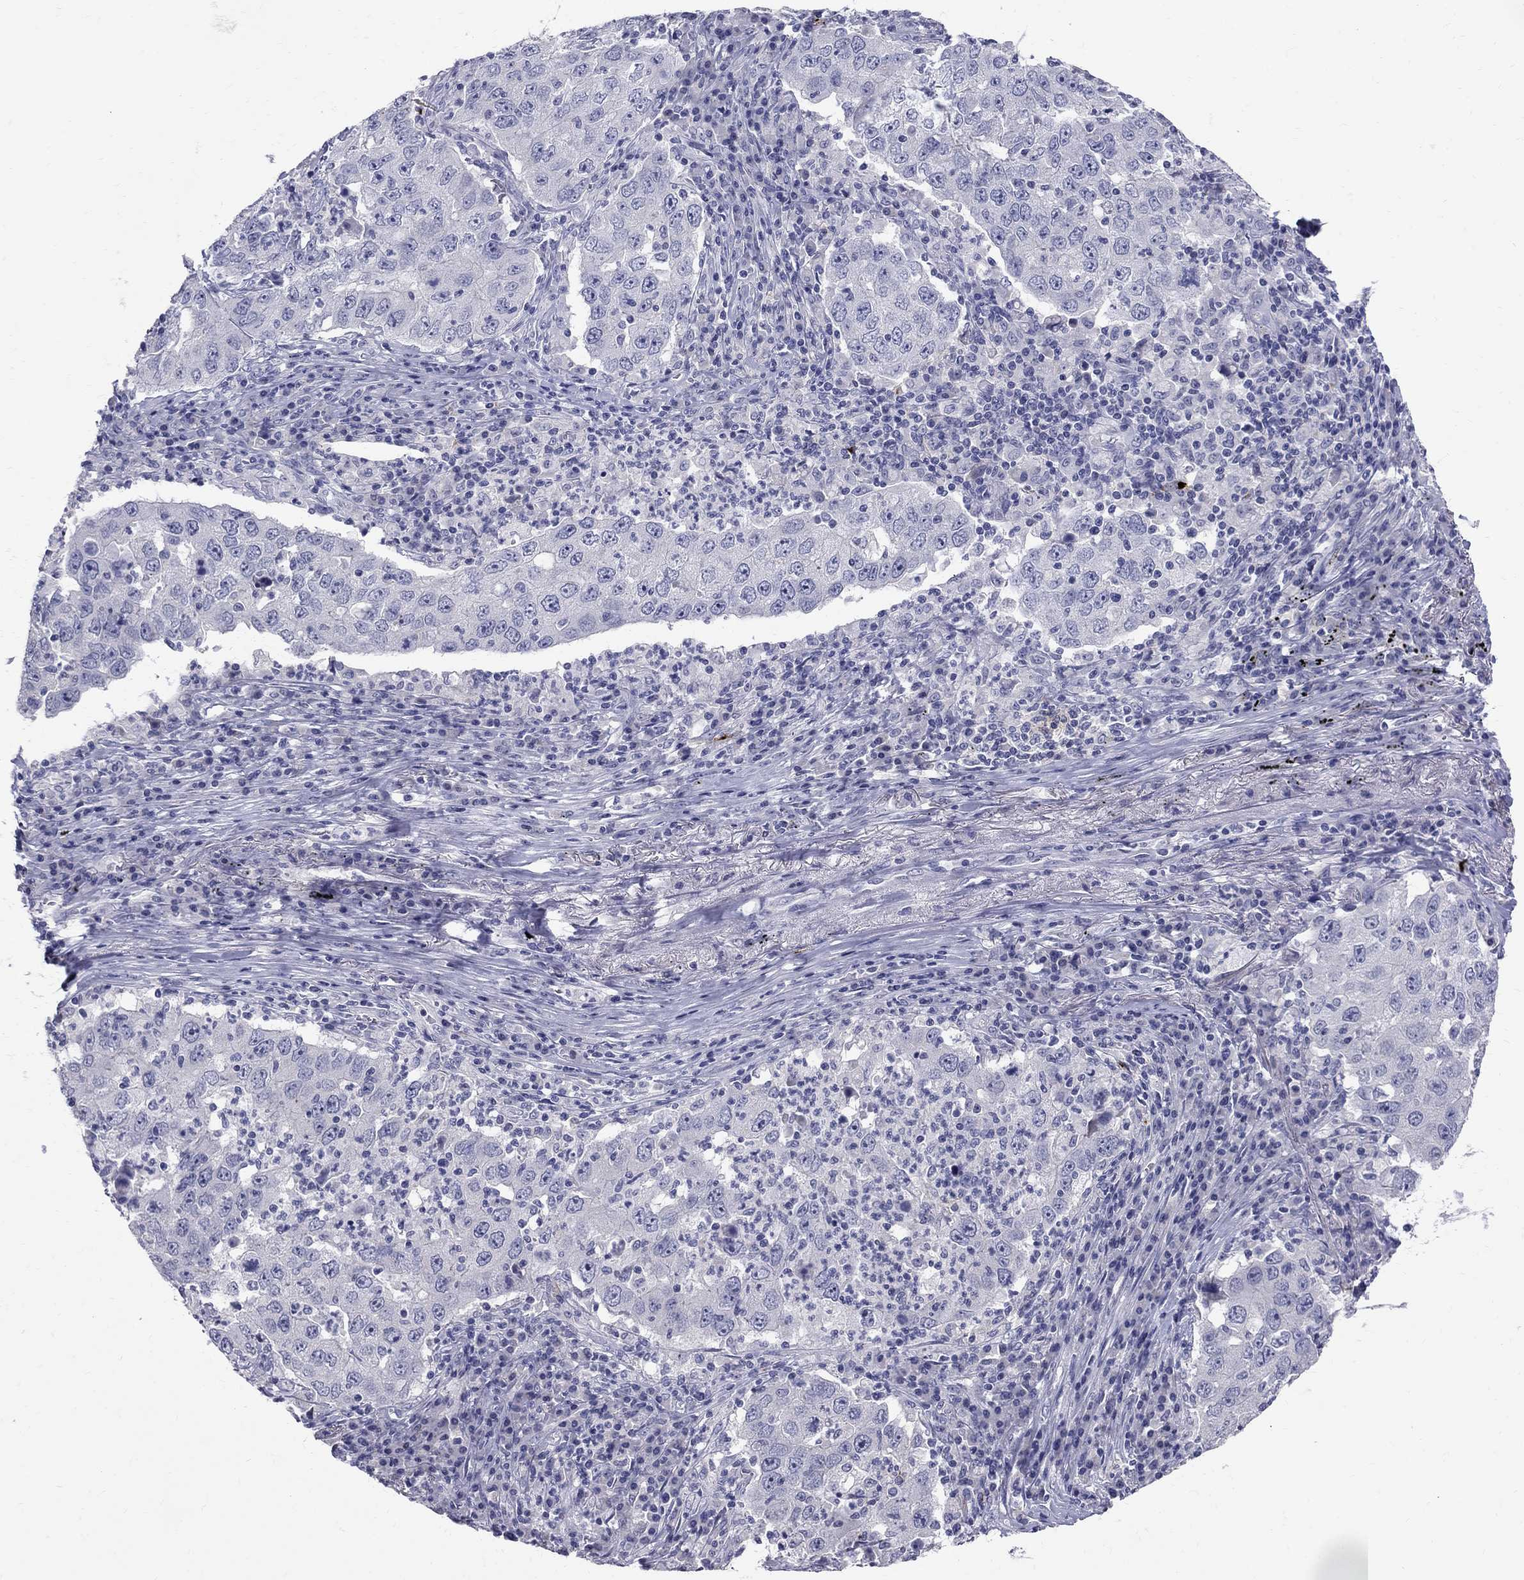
{"staining": {"intensity": "negative", "quantity": "none", "location": "none"}, "tissue": "lung cancer", "cell_type": "Tumor cells", "image_type": "cancer", "snomed": [{"axis": "morphology", "description": "Adenocarcinoma, NOS"}, {"axis": "topography", "description": "Lung"}], "caption": "IHC of human lung cancer shows no positivity in tumor cells.", "gene": "TP53TG5", "patient": {"sex": "male", "age": 73}}